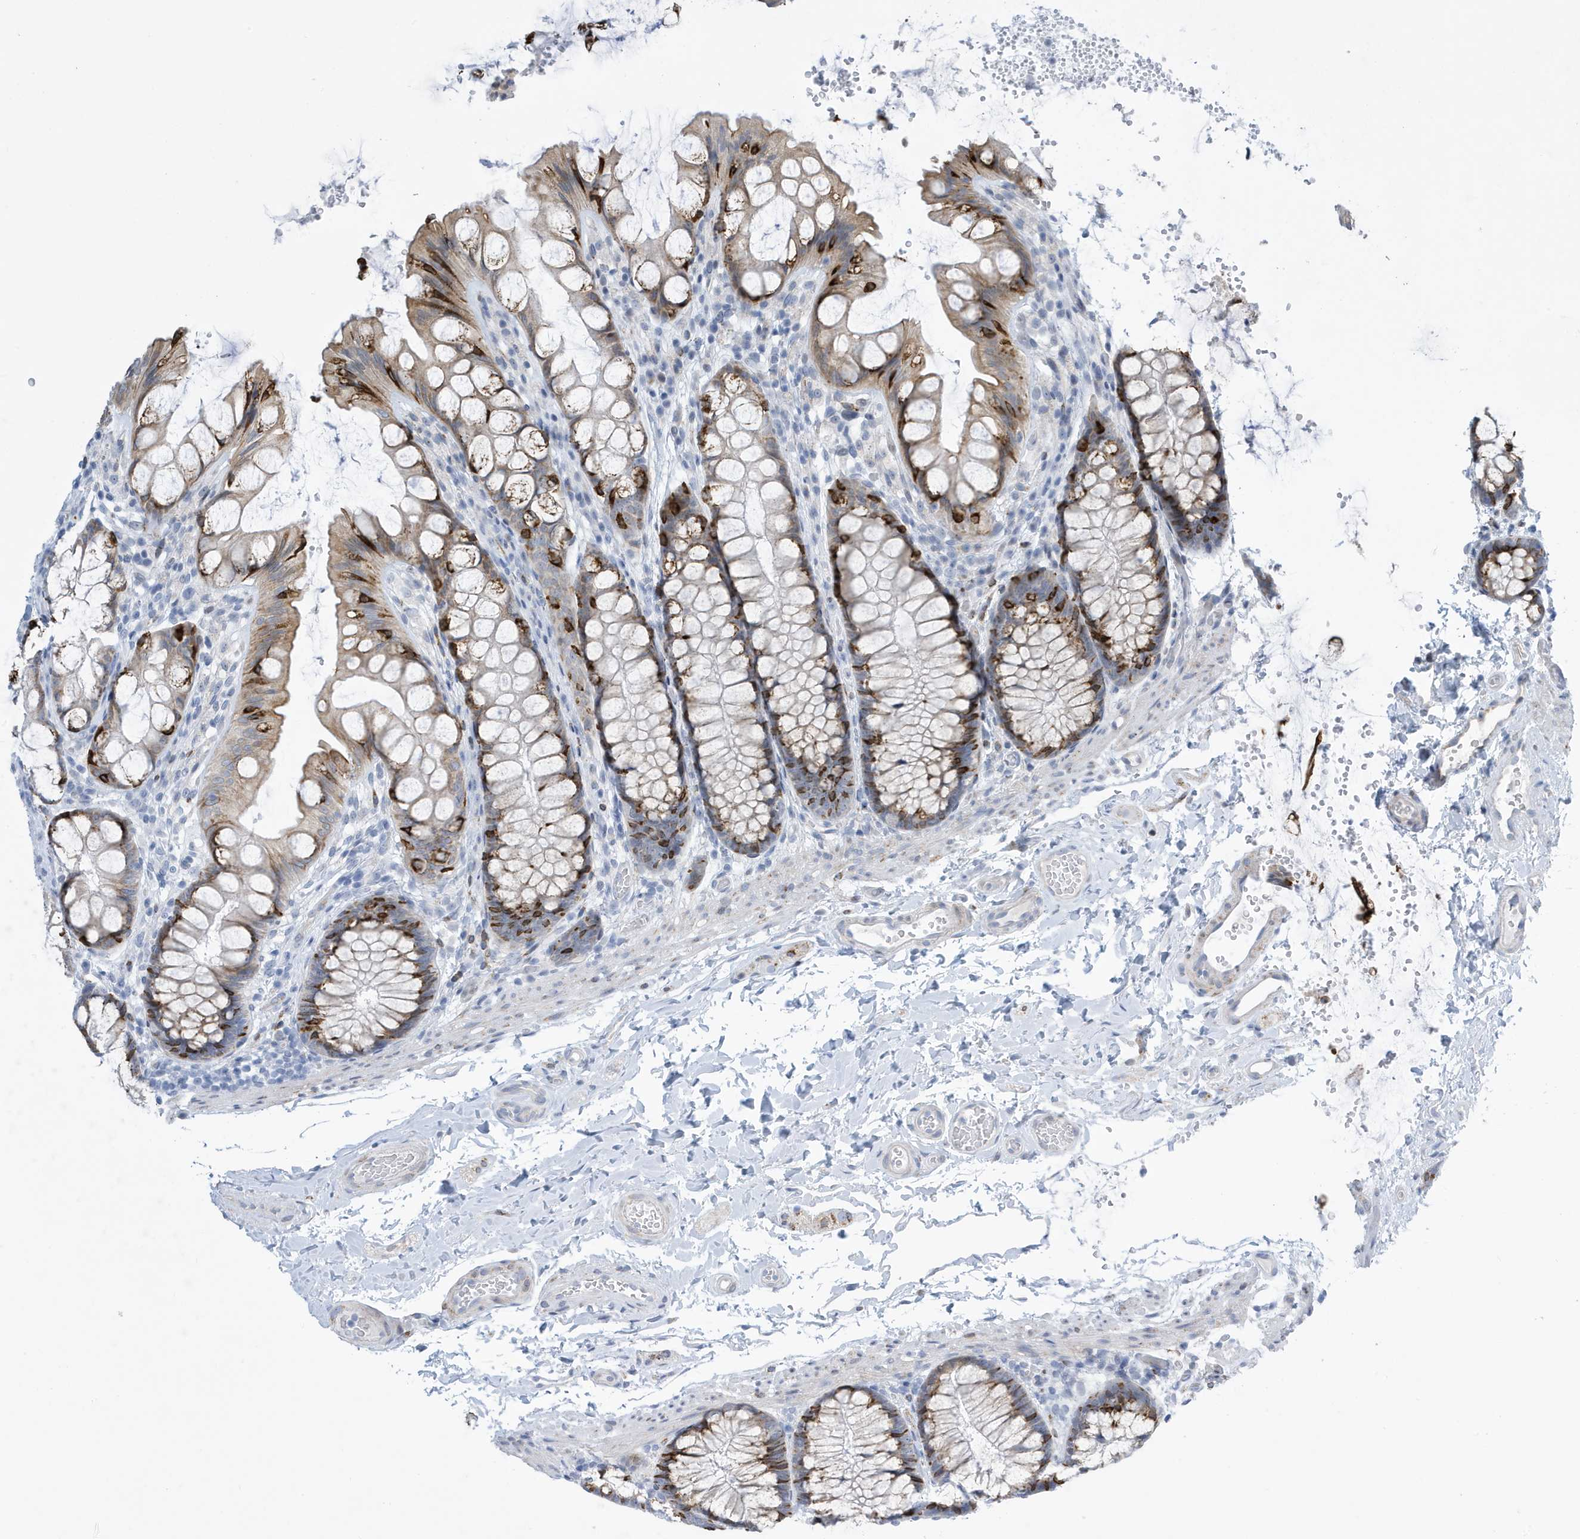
{"staining": {"intensity": "negative", "quantity": "none", "location": "none"}, "tissue": "colon", "cell_type": "Endothelial cells", "image_type": "normal", "snomed": [{"axis": "morphology", "description": "Normal tissue, NOS"}, {"axis": "topography", "description": "Colon"}], "caption": "The photomicrograph shows no staining of endothelial cells in unremarkable colon.", "gene": "SEMA3F", "patient": {"sex": "male", "age": 47}}